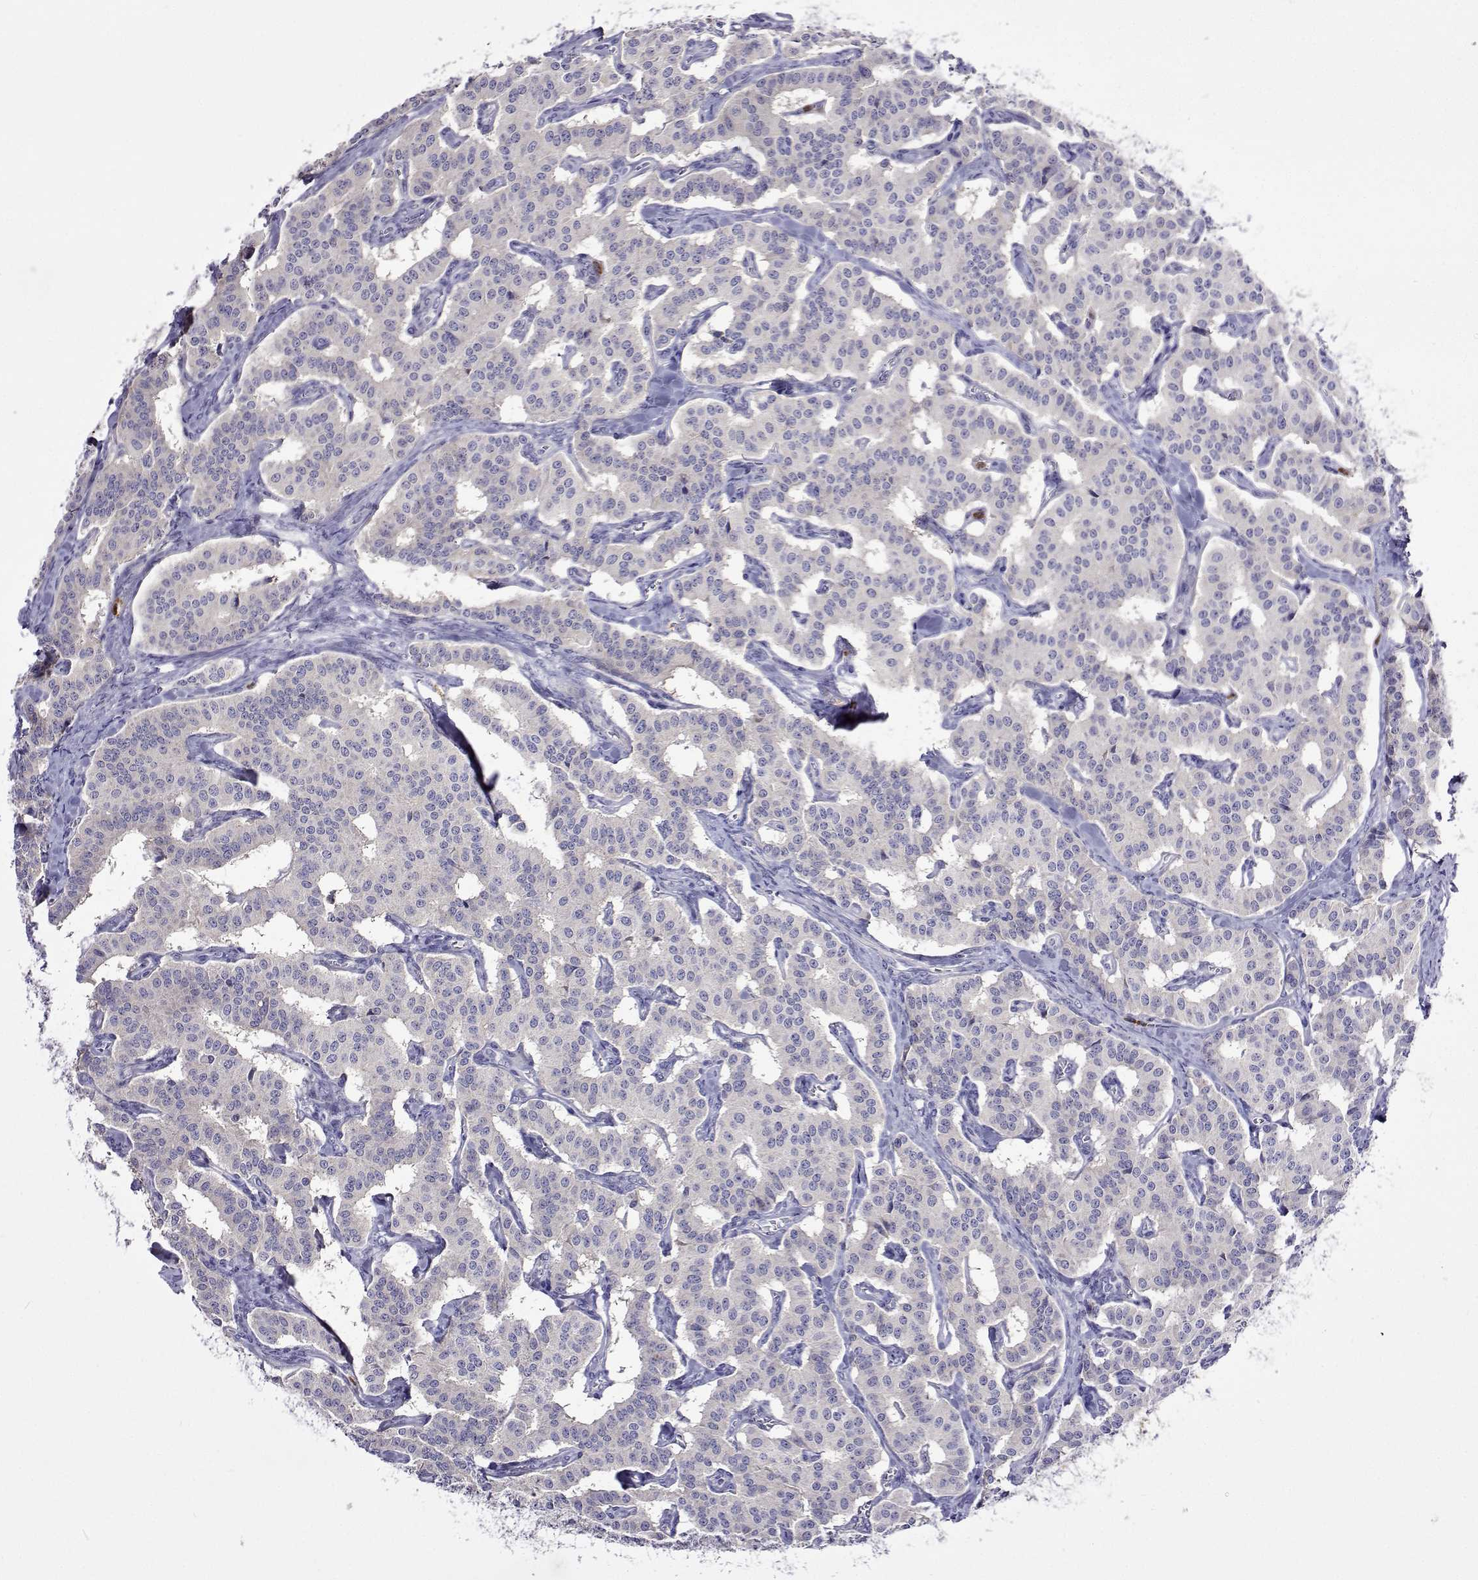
{"staining": {"intensity": "negative", "quantity": "none", "location": "none"}, "tissue": "carcinoid", "cell_type": "Tumor cells", "image_type": "cancer", "snomed": [{"axis": "morphology", "description": "Carcinoid, malignant, NOS"}, {"axis": "topography", "description": "Lung"}], "caption": "Tumor cells are negative for protein expression in human malignant carcinoid. Brightfield microscopy of immunohistochemistry (IHC) stained with DAB (3,3'-diaminobenzidine) (brown) and hematoxylin (blue), captured at high magnification.", "gene": "SULT2A1", "patient": {"sex": "female", "age": 46}}